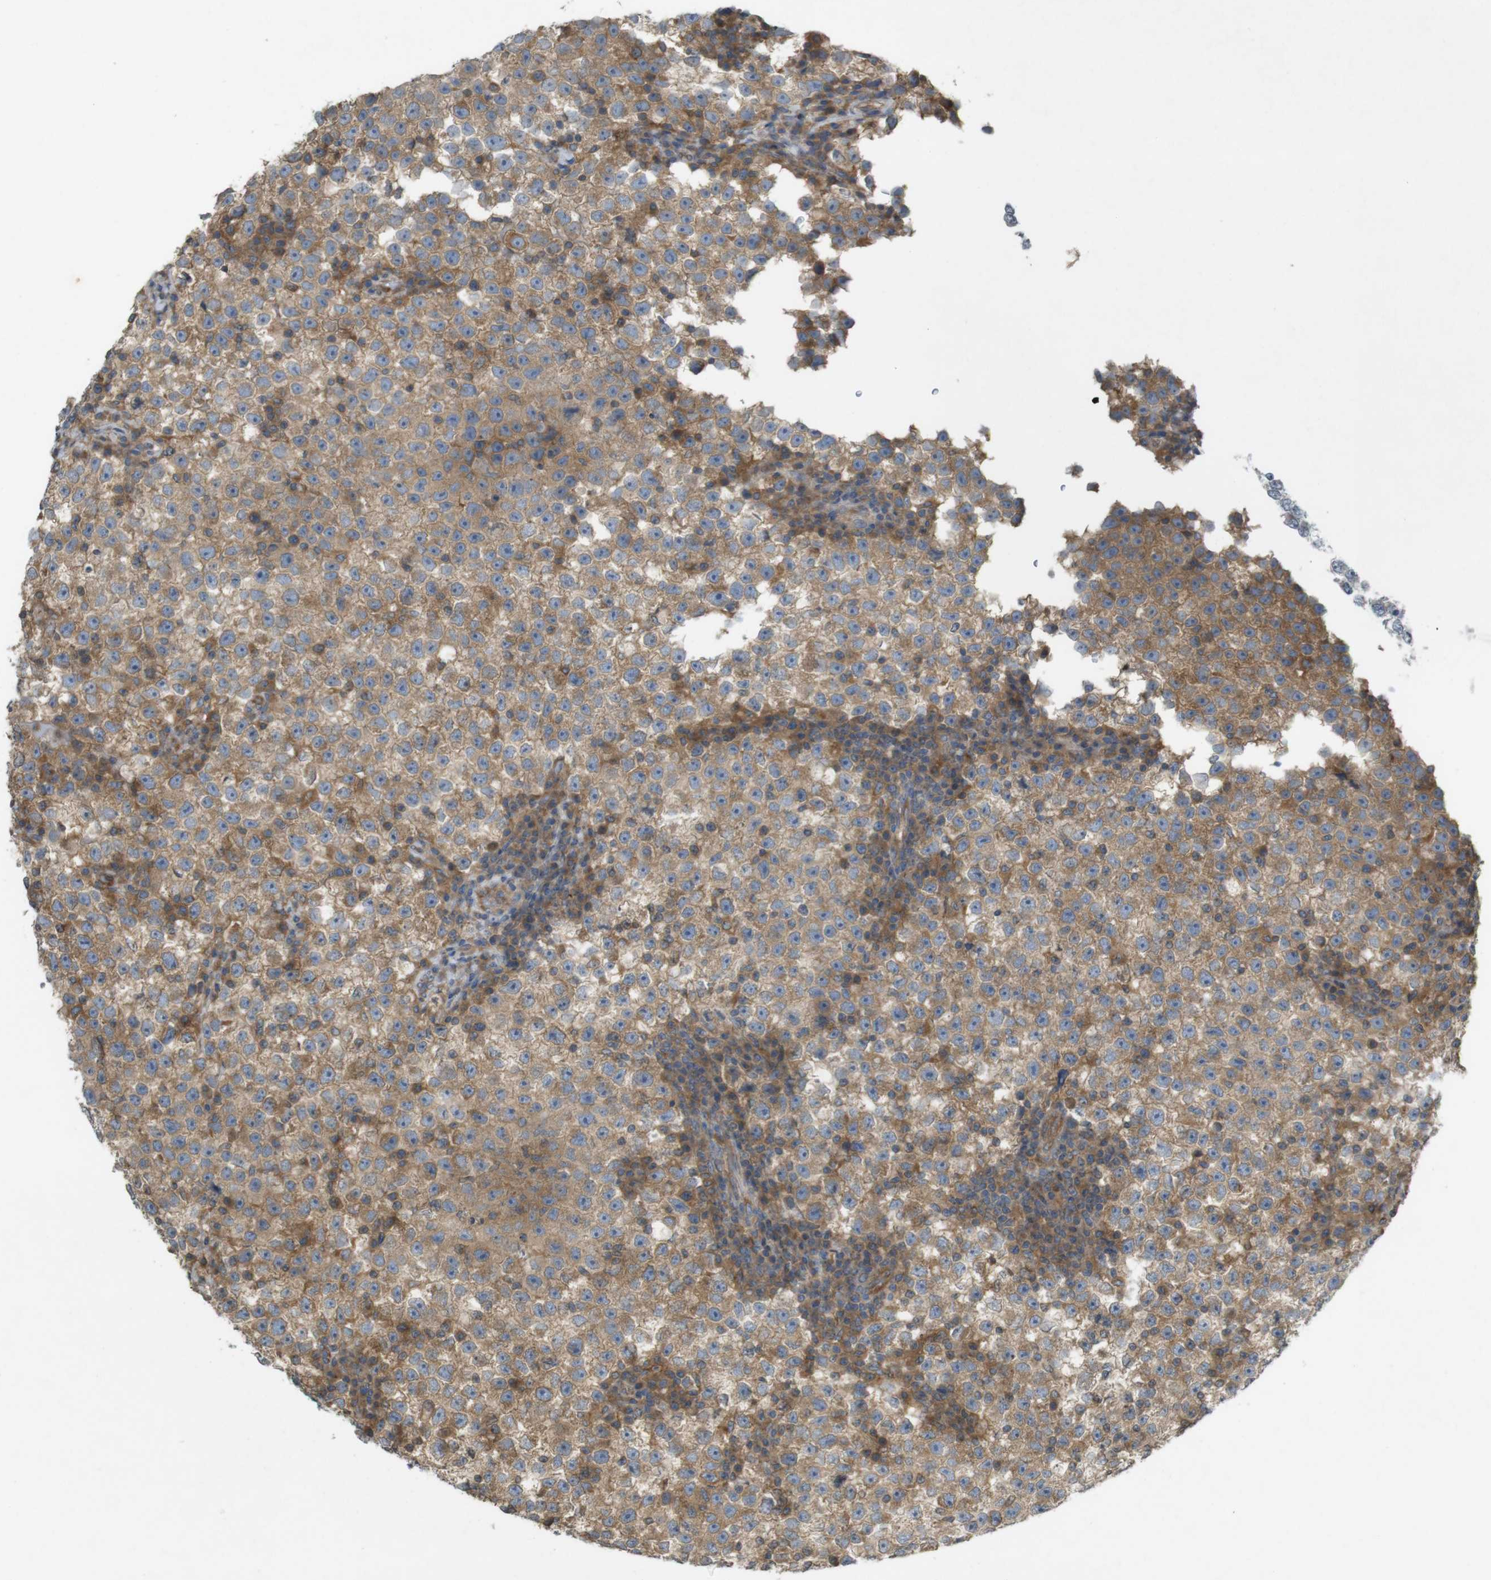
{"staining": {"intensity": "weak", "quantity": ">75%", "location": "cytoplasmic/membranous"}, "tissue": "testis cancer", "cell_type": "Tumor cells", "image_type": "cancer", "snomed": [{"axis": "morphology", "description": "Seminoma, NOS"}, {"axis": "topography", "description": "Testis"}], "caption": "Protein expression analysis of human seminoma (testis) reveals weak cytoplasmic/membranous expression in about >75% of tumor cells. (DAB IHC, brown staining for protein, blue staining for nuclei).", "gene": "KIF5B", "patient": {"sex": "male", "age": 22}}